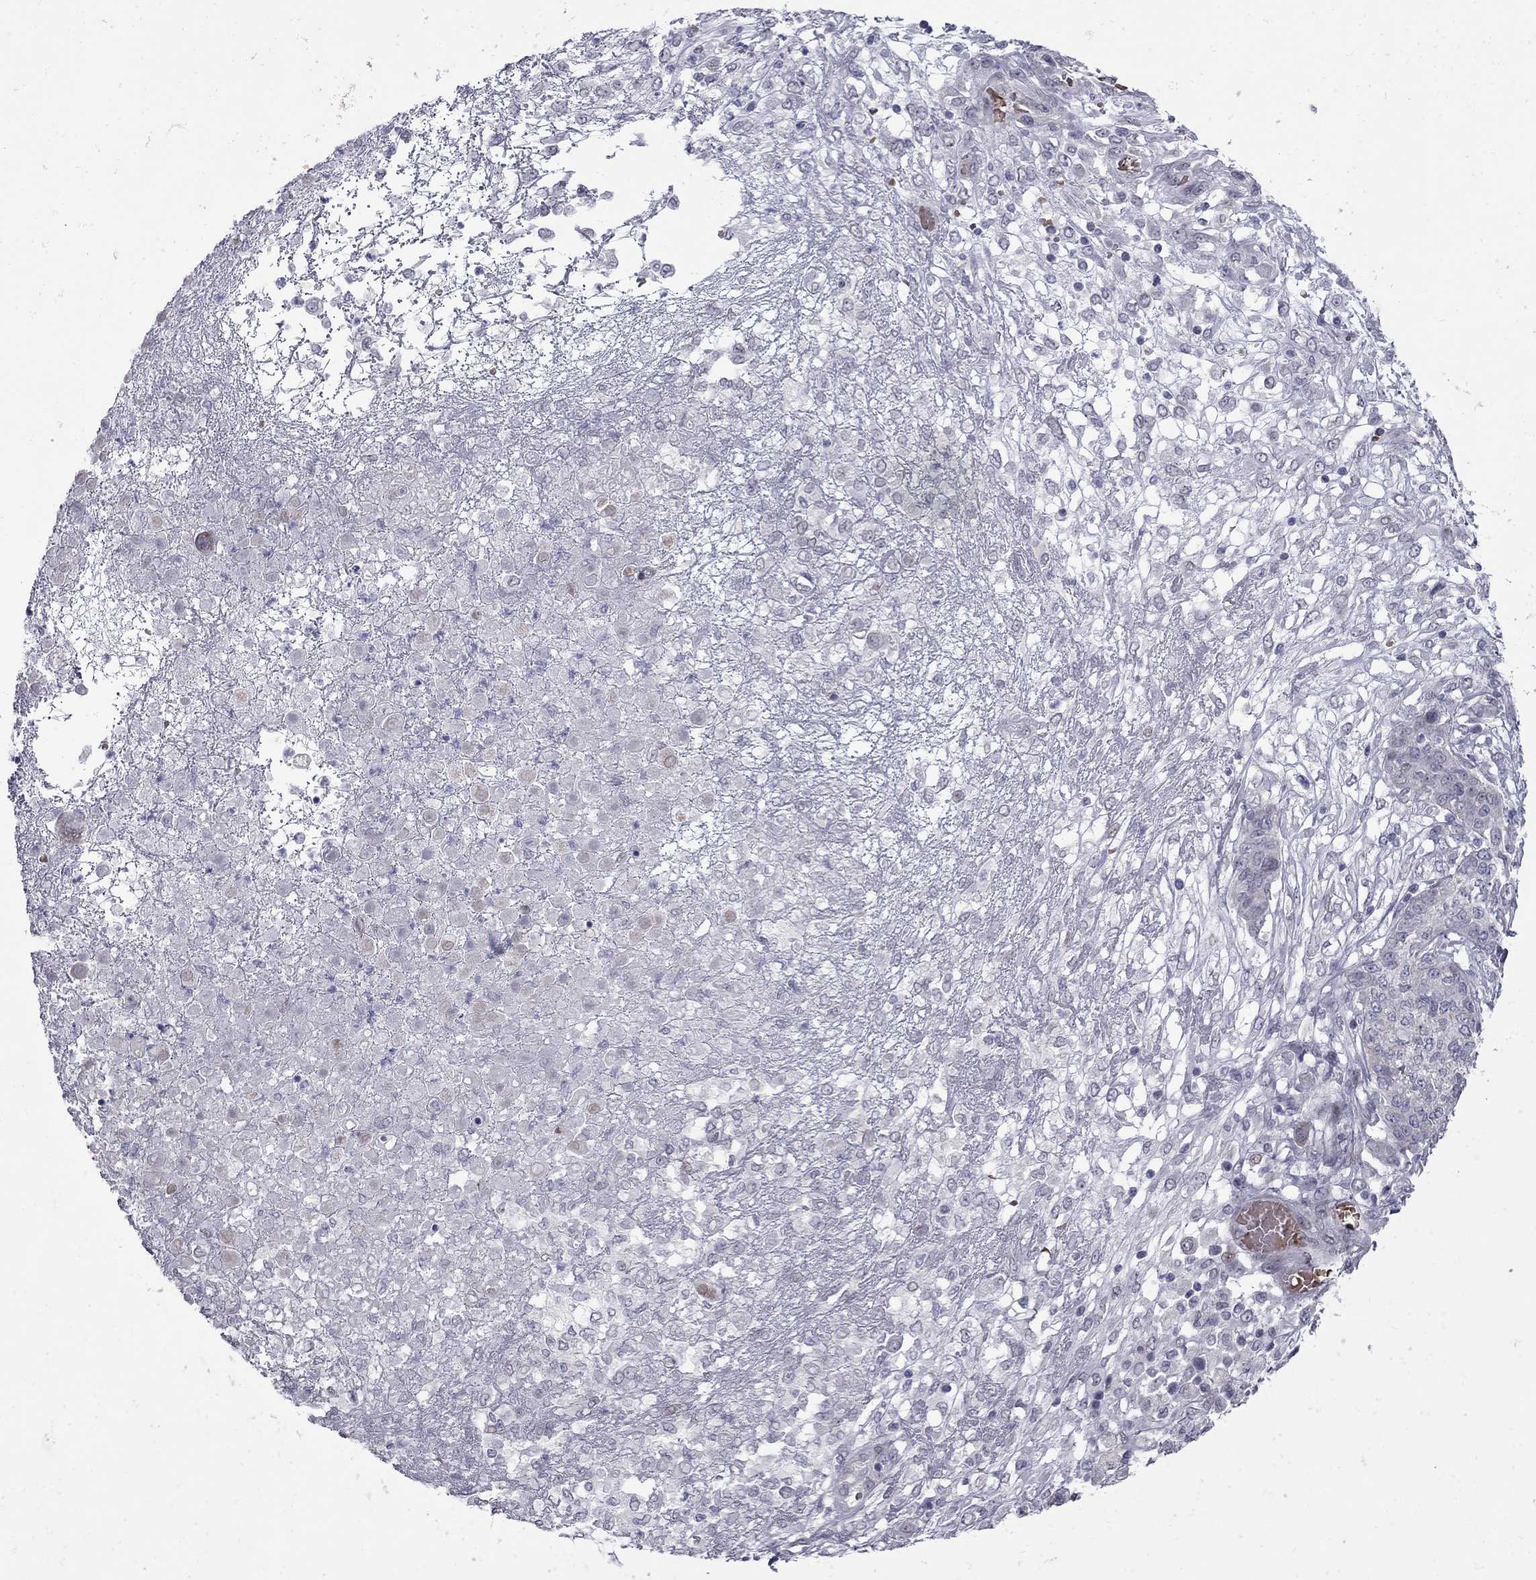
{"staining": {"intensity": "negative", "quantity": "none", "location": "none"}, "tissue": "ovarian cancer", "cell_type": "Tumor cells", "image_type": "cancer", "snomed": [{"axis": "morphology", "description": "Cystadenocarcinoma, serous, NOS"}, {"axis": "topography", "description": "Ovary"}], "caption": "Immunohistochemistry (IHC) of serous cystadenocarcinoma (ovarian) displays no staining in tumor cells.", "gene": "CLTCL1", "patient": {"sex": "female", "age": 67}}